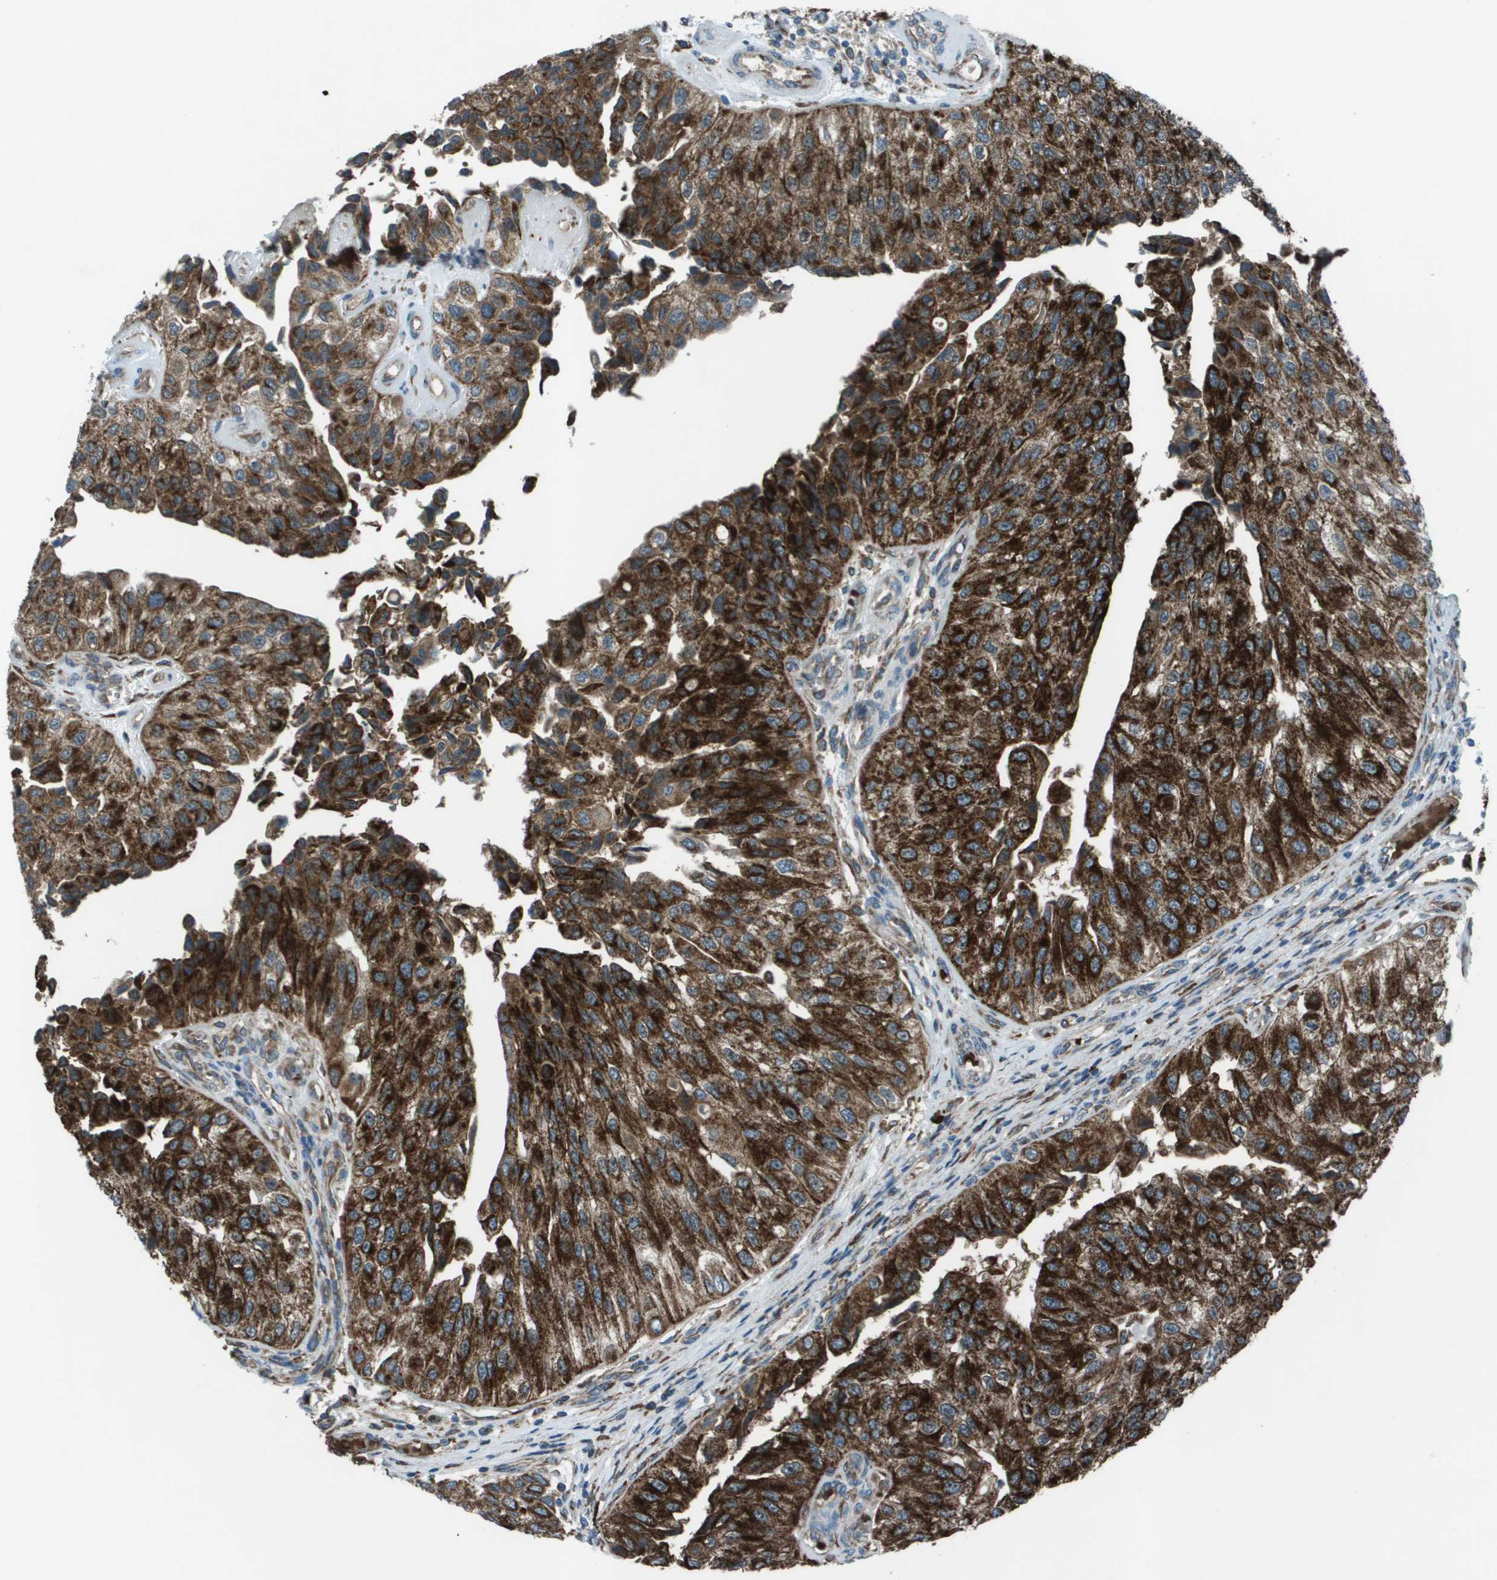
{"staining": {"intensity": "strong", "quantity": ">75%", "location": "cytoplasmic/membranous"}, "tissue": "urothelial cancer", "cell_type": "Tumor cells", "image_type": "cancer", "snomed": [{"axis": "morphology", "description": "Urothelial carcinoma, High grade"}, {"axis": "topography", "description": "Kidney"}, {"axis": "topography", "description": "Urinary bladder"}], "caption": "Brown immunohistochemical staining in human urothelial cancer demonstrates strong cytoplasmic/membranous staining in about >75% of tumor cells. The staining is performed using DAB brown chromogen to label protein expression. The nuclei are counter-stained blue using hematoxylin.", "gene": "UTS2", "patient": {"sex": "male", "age": 77}}